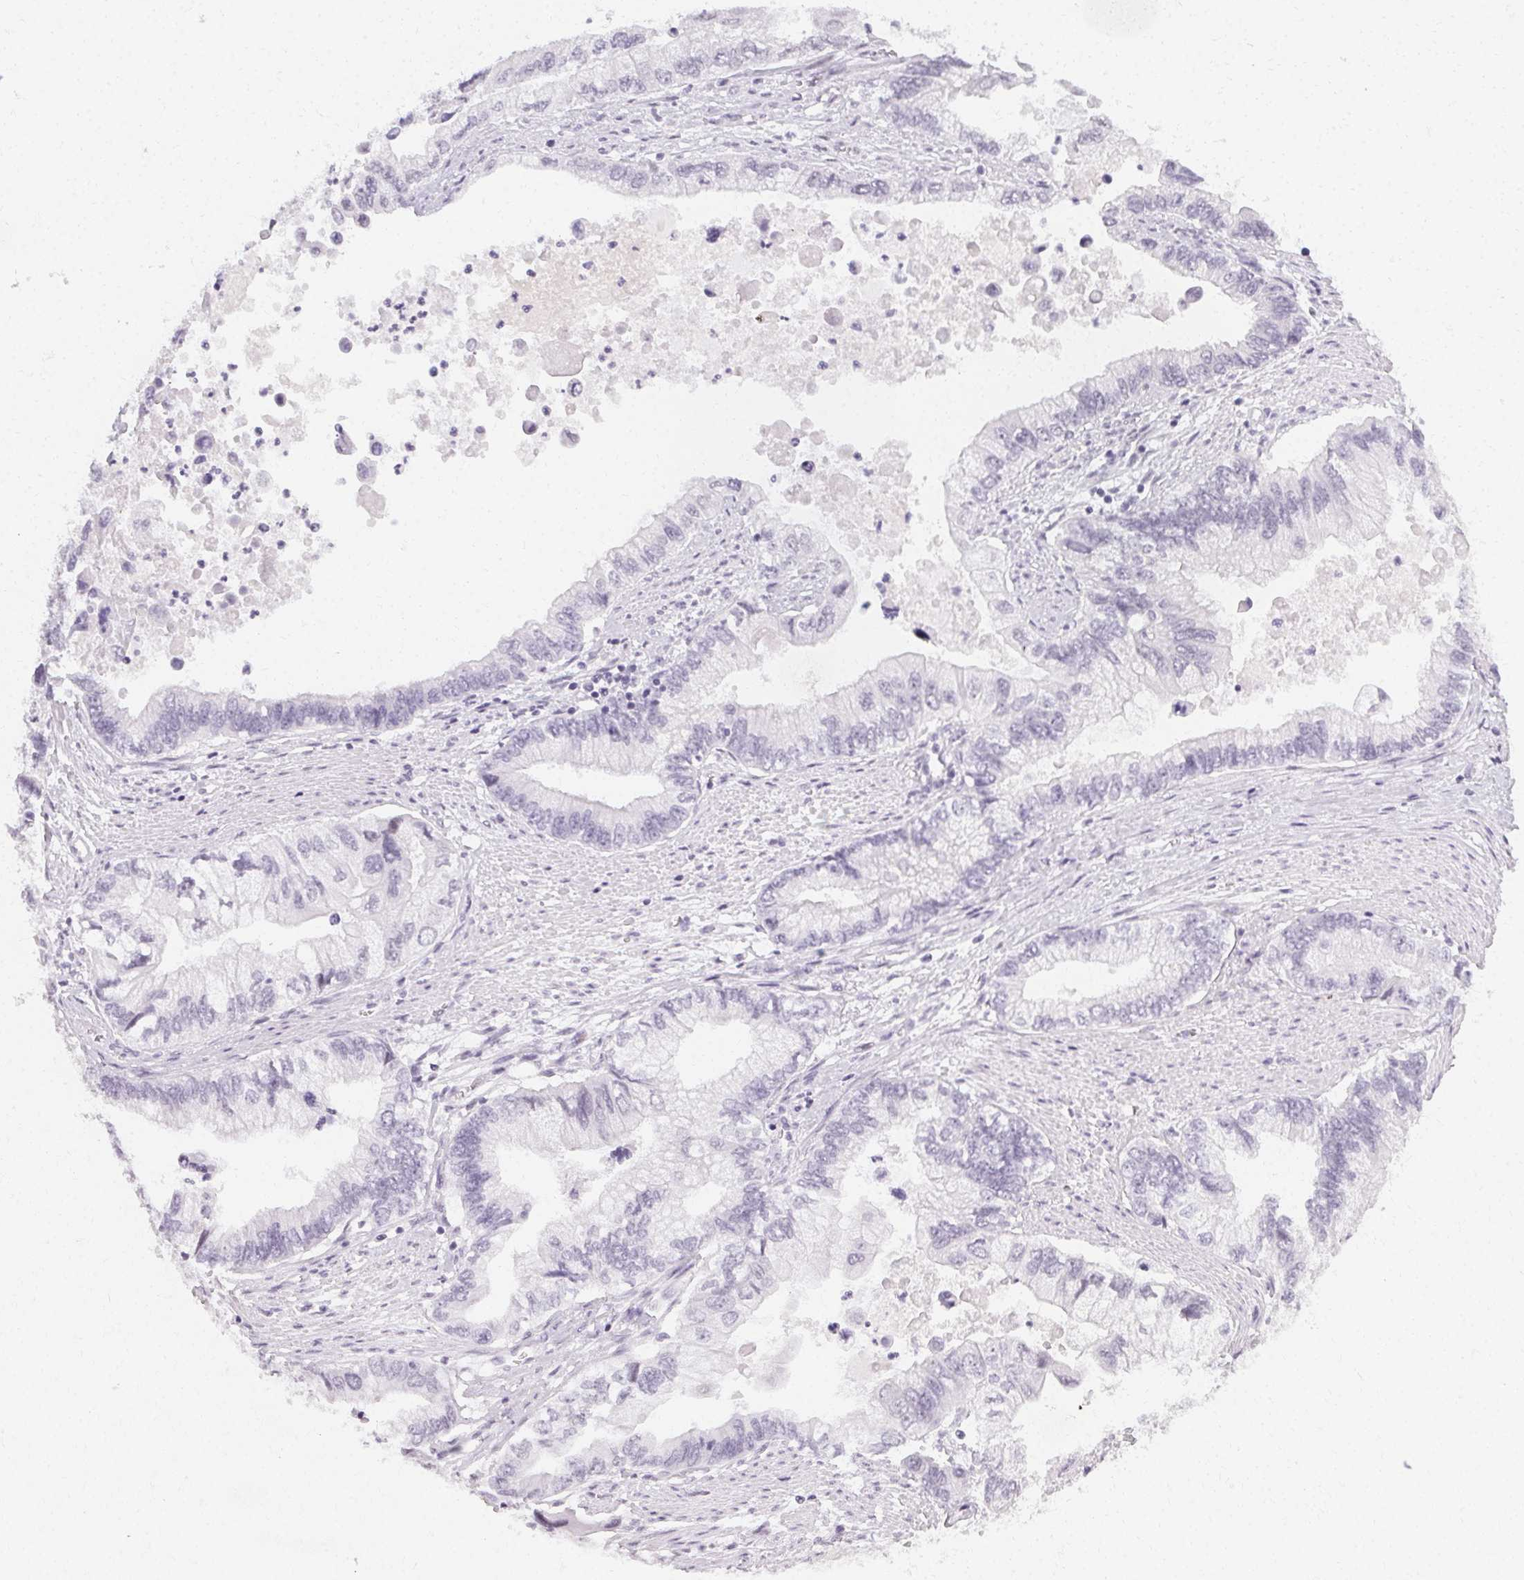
{"staining": {"intensity": "negative", "quantity": "none", "location": "none"}, "tissue": "stomach cancer", "cell_type": "Tumor cells", "image_type": "cancer", "snomed": [{"axis": "morphology", "description": "Adenocarcinoma, NOS"}, {"axis": "topography", "description": "Pancreas"}, {"axis": "topography", "description": "Stomach, upper"}], "caption": "Tumor cells are negative for brown protein staining in stomach cancer.", "gene": "SYNPR", "patient": {"sex": "male", "age": 77}}